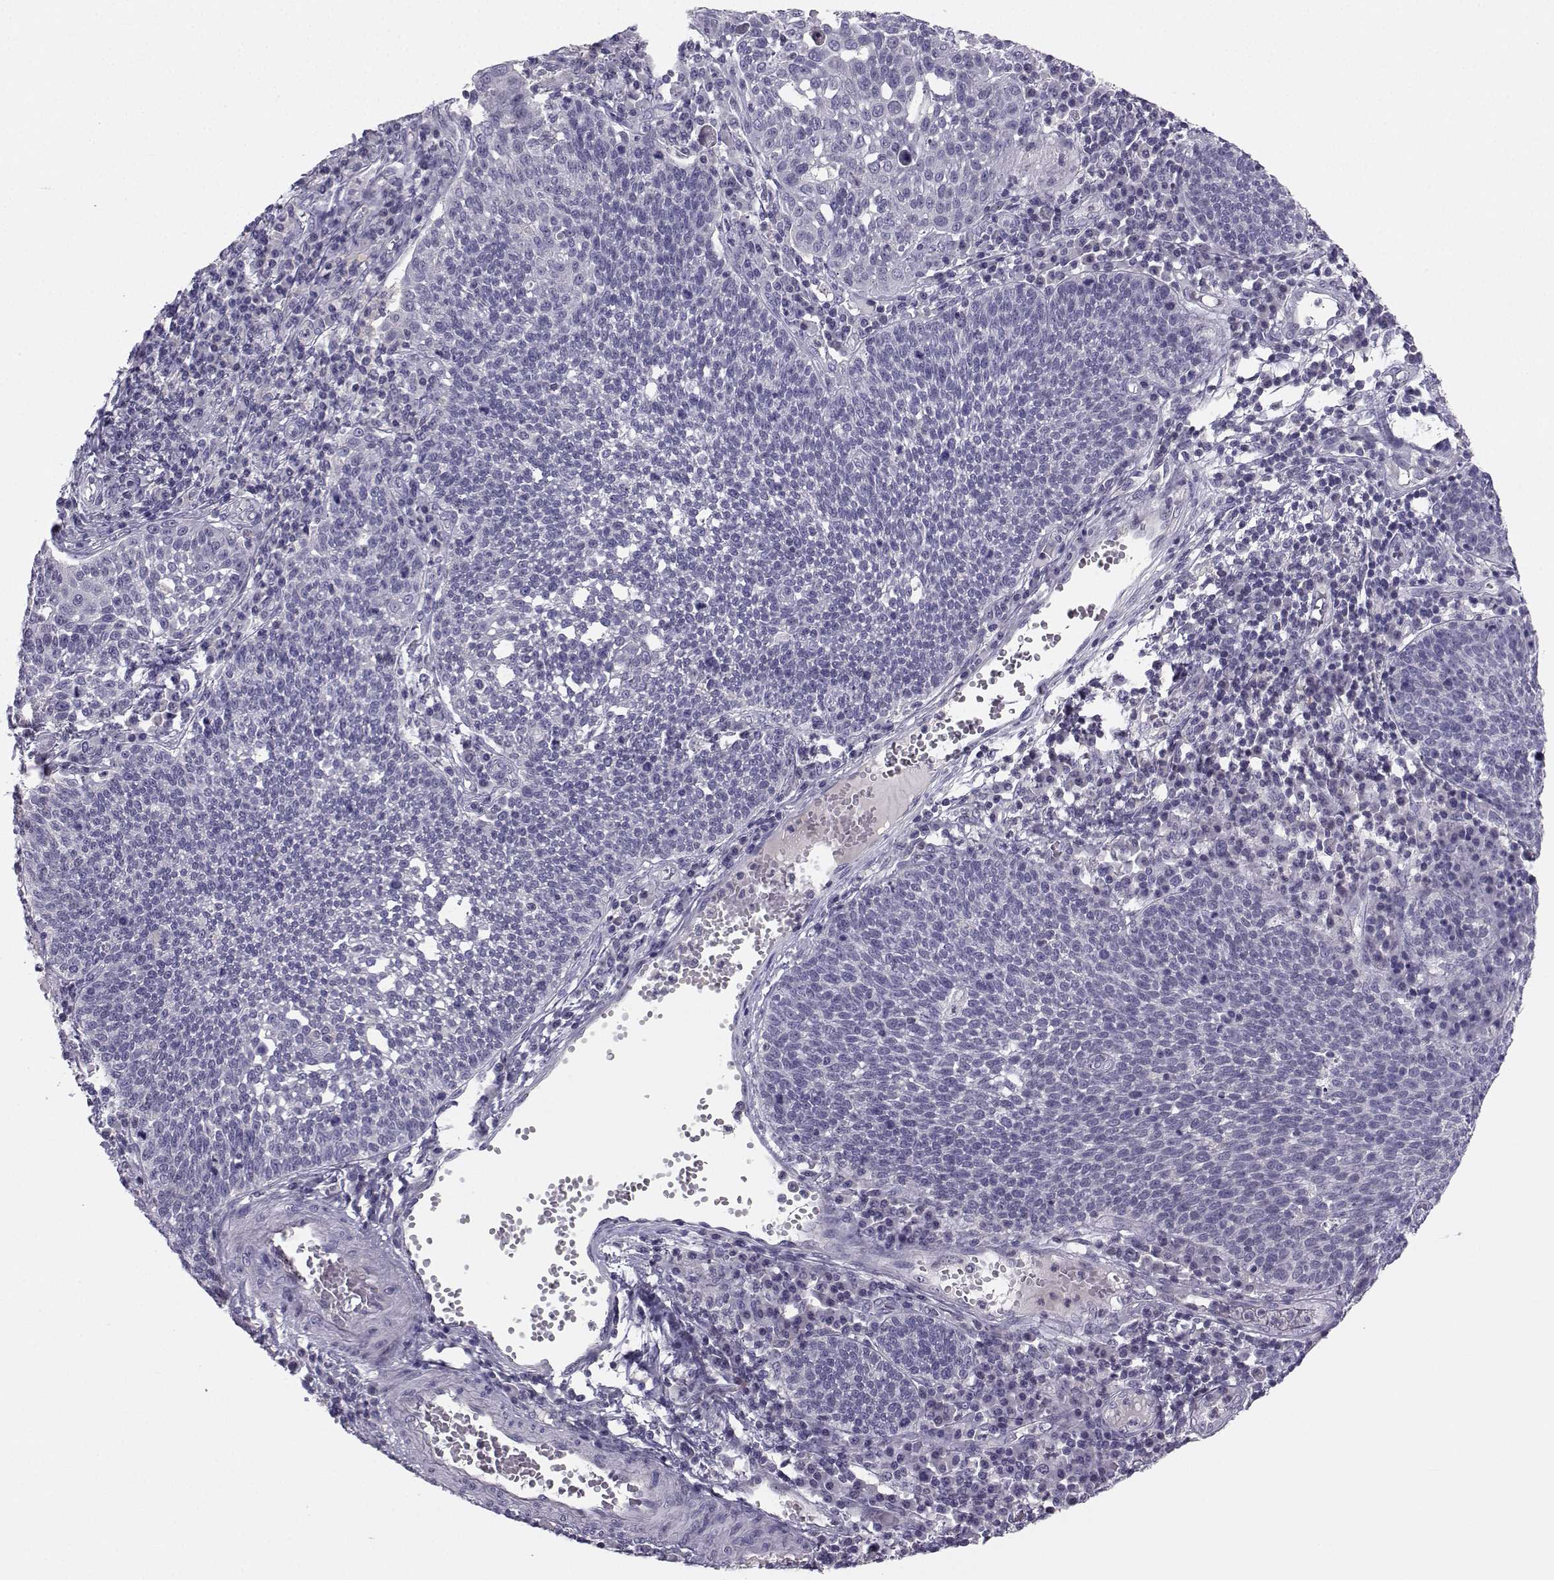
{"staining": {"intensity": "negative", "quantity": "none", "location": "none"}, "tissue": "cervical cancer", "cell_type": "Tumor cells", "image_type": "cancer", "snomed": [{"axis": "morphology", "description": "Squamous cell carcinoma, NOS"}, {"axis": "topography", "description": "Cervix"}], "caption": "IHC of human cervical cancer (squamous cell carcinoma) exhibits no staining in tumor cells. Brightfield microscopy of immunohistochemistry stained with DAB (3,3'-diaminobenzidine) (brown) and hematoxylin (blue), captured at high magnification.", "gene": "MROH7", "patient": {"sex": "female", "age": 34}}